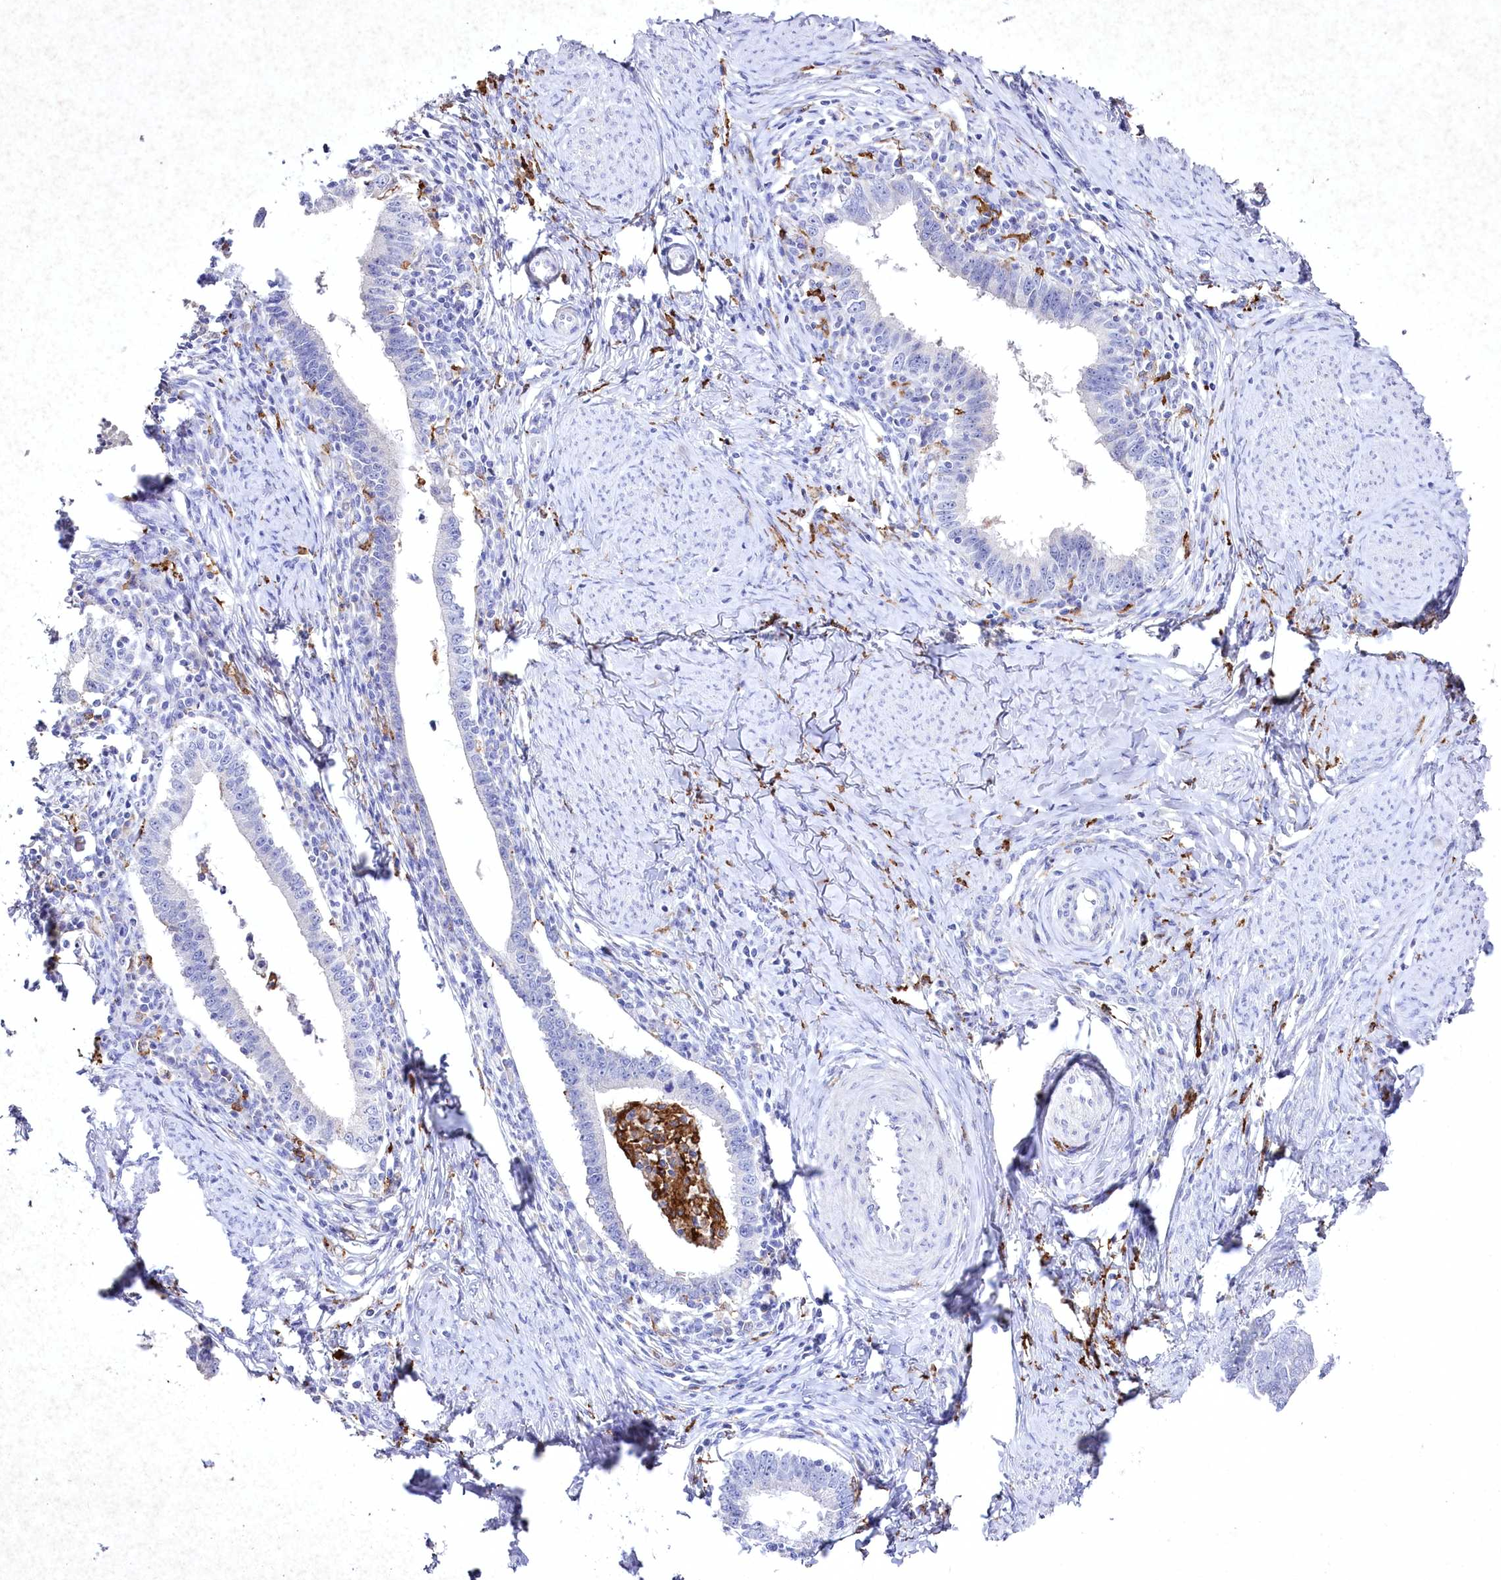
{"staining": {"intensity": "negative", "quantity": "none", "location": "none"}, "tissue": "cervical cancer", "cell_type": "Tumor cells", "image_type": "cancer", "snomed": [{"axis": "morphology", "description": "Adenocarcinoma, NOS"}, {"axis": "topography", "description": "Cervix"}], "caption": "Human cervical cancer (adenocarcinoma) stained for a protein using IHC exhibits no positivity in tumor cells.", "gene": "CLEC4M", "patient": {"sex": "female", "age": 36}}